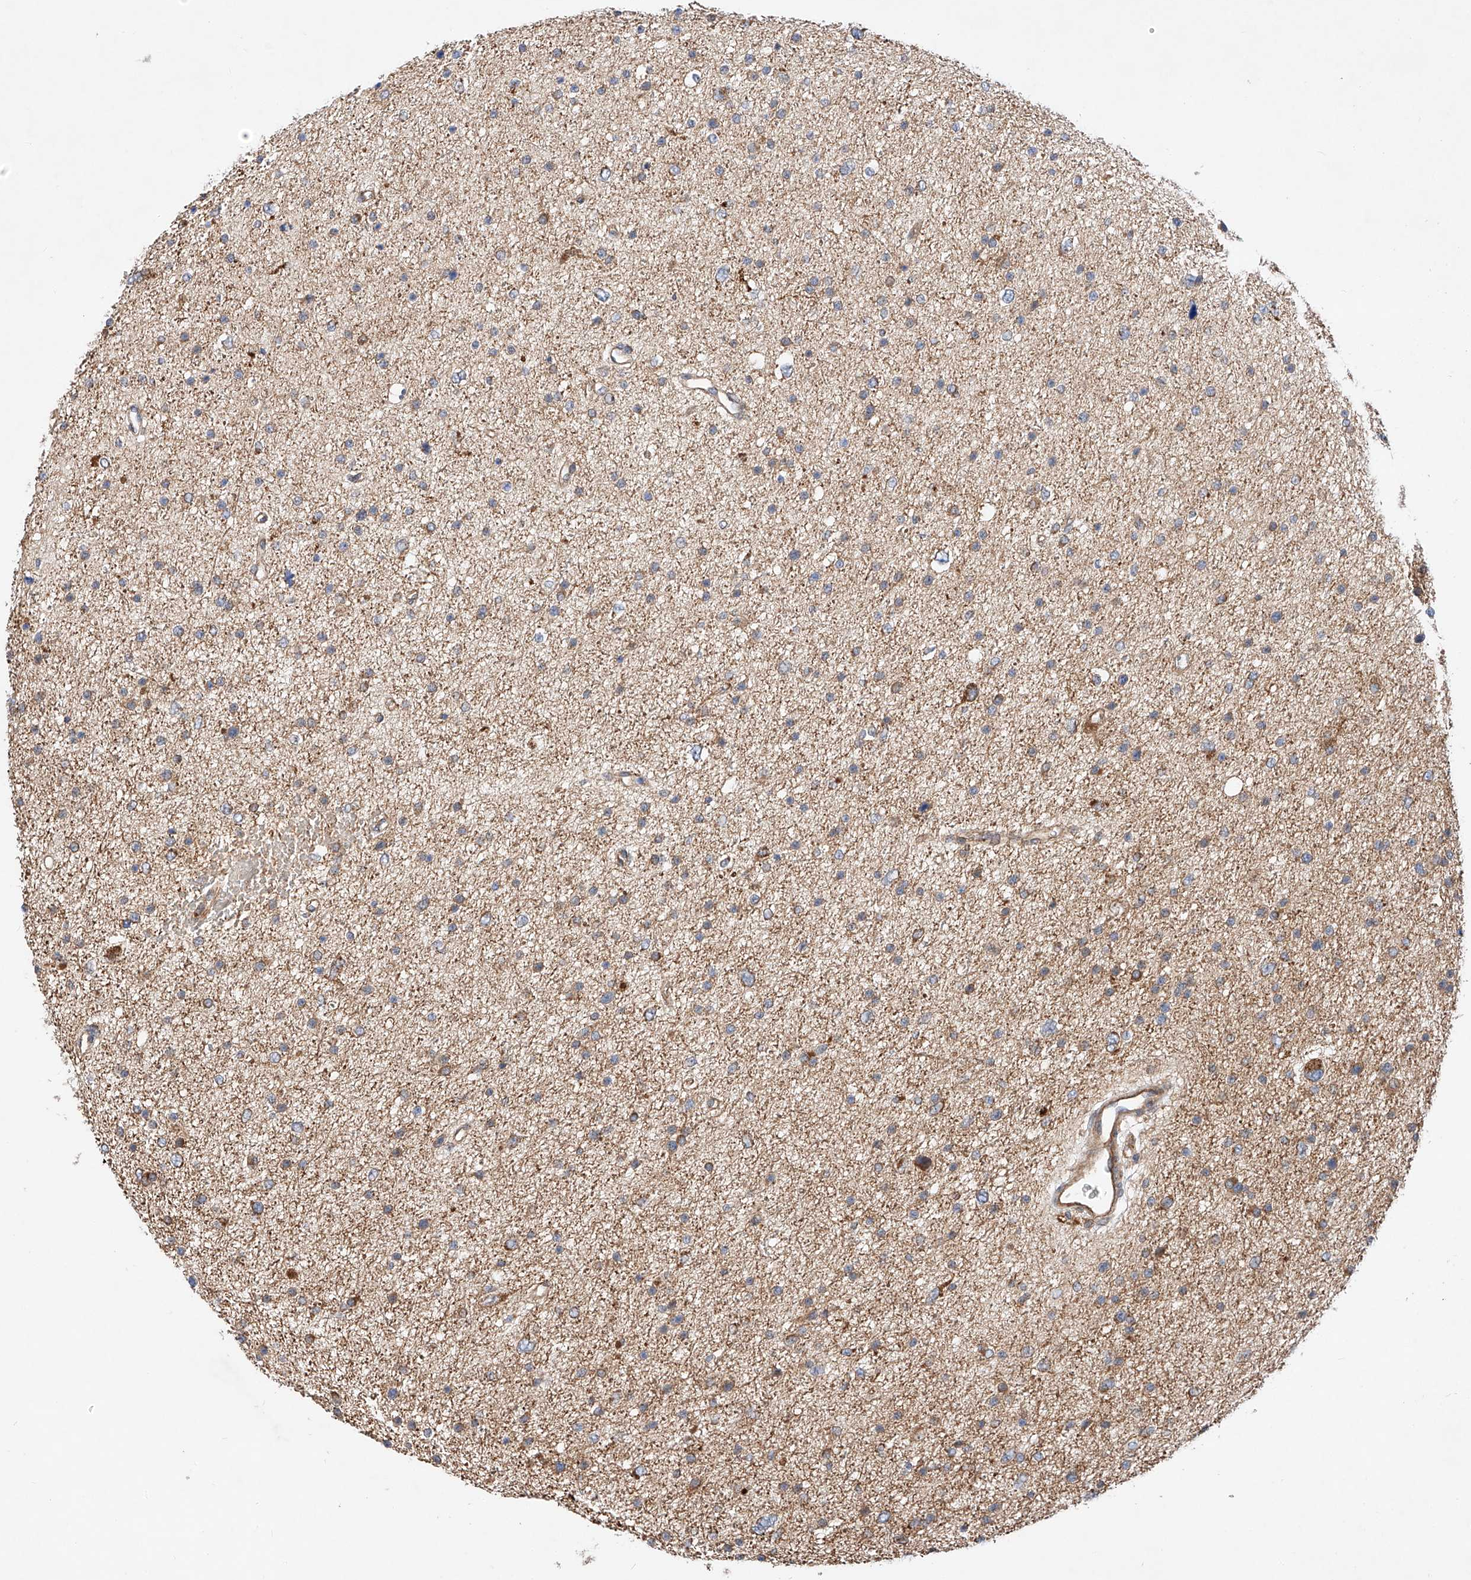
{"staining": {"intensity": "weak", "quantity": "<25%", "location": "cytoplasmic/membranous"}, "tissue": "glioma", "cell_type": "Tumor cells", "image_type": "cancer", "snomed": [{"axis": "morphology", "description": "Glioma, malignant, Low grade"}, {"axis": "topography", "description": "Brain"}], "caption": "Immunohistochemistry (IHC) of malignant glioma (low-grade) exhibits no positivity in tumor cells.", "gene": "NR1D1", "patient": {"sex": "female", "age": 37}}